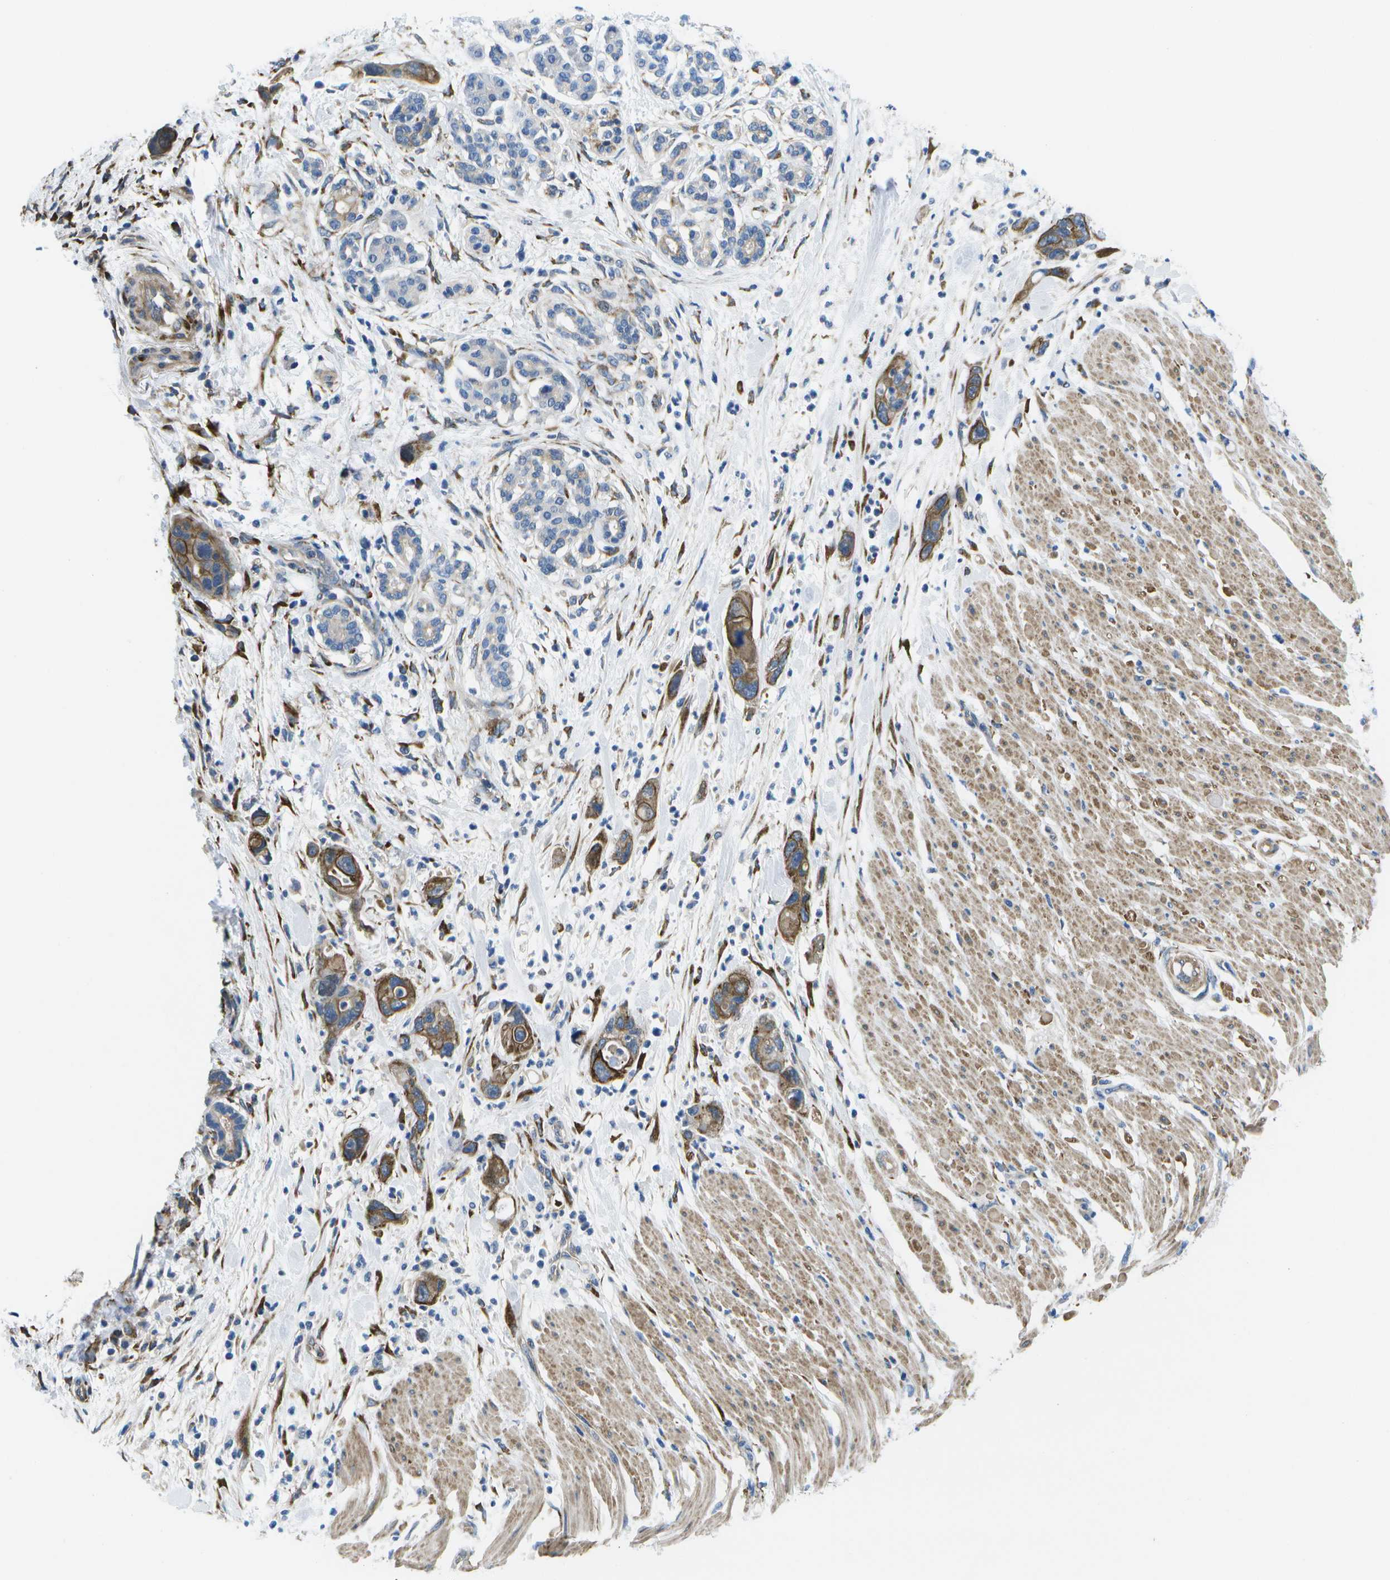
{"staining": {"intensity": "moderate", "quantity": ">75%", "location": "cytoplasmic/membranous"}, "tissue": "pancreatic cancer", "cell_type": "Tumor cells", "image_type": "cancer", "snomed": [{"axis": "morphology", "description": "Normal tissue, NOS"}, {"axis": "morphology", "description": "Adenocarcinoma, NOS"}, {"axis": "topography", "description": "Pancreas"}], "caption": "Protein expression by immunohistochemistry (IHC) shows moderate cytoplasmic/membranous positivity in about >75% of tumor cells in pancreatic cancer (adenocarcinoma). The staining was performed using DAB, with brown indicating positive protein expression. Nuclei are stained blue with hematoxylin.", "gene": "P3H1", "patient": {"sex": "female", "age": 71}}